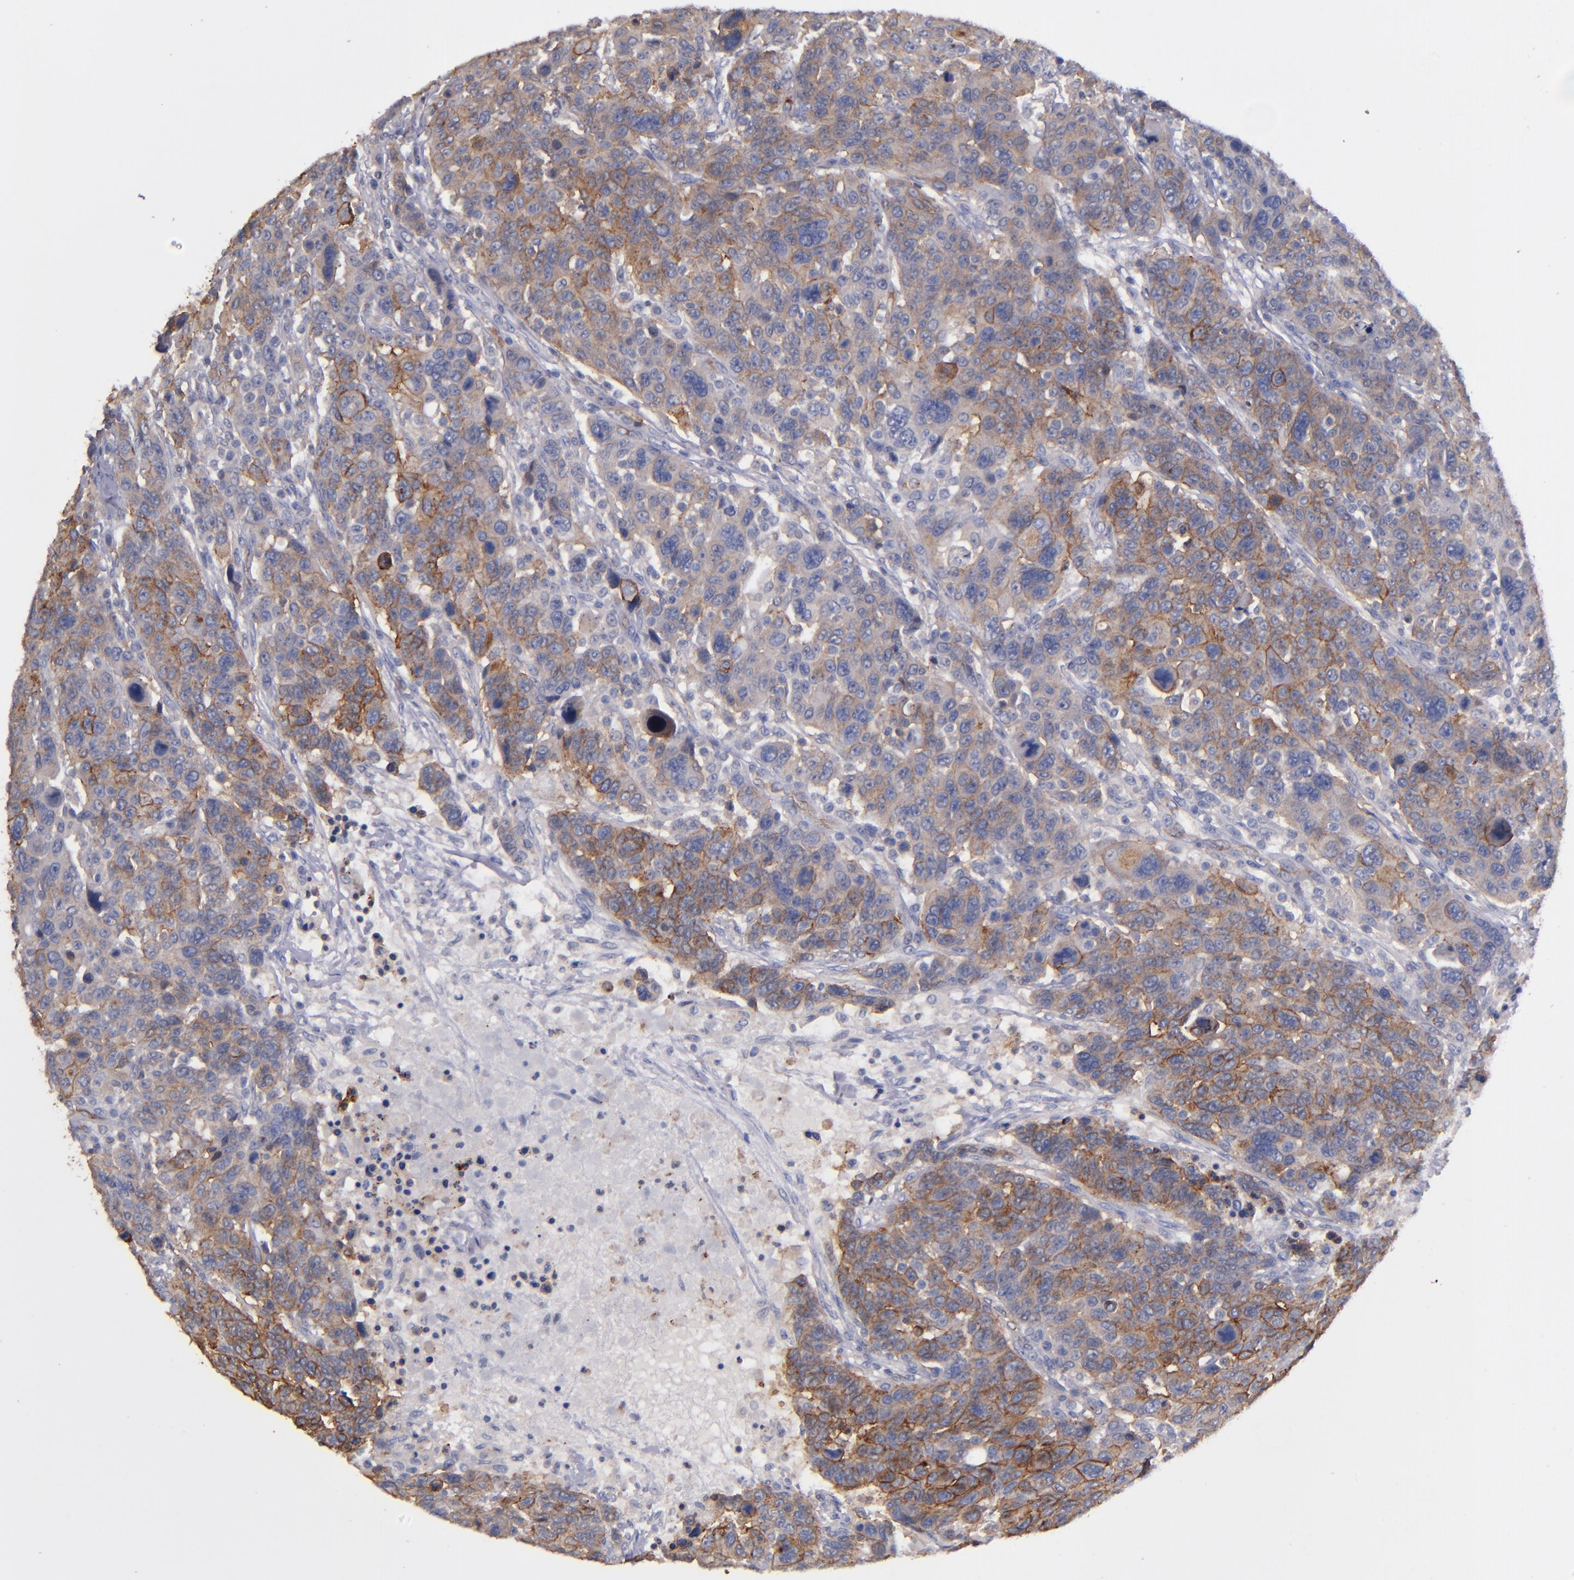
{"staining": {"intensity": "moderate", "quantity": ">75%", "location": "cytoplasmic/membranous"}, "tissue": "breast cancer", "cell_type": "Tumor cells", "image_type": "cancer", "snomed": [{"axis": "morphology", "description": "Duct carcinoma"}, {"axis": "topography", "description": "Breast"}], "caption": "High-power microscopy captured an IHC photomicrograph of intraductal carcinoma (breast), revealing moderate cytoplasmic/membranous staining in about >75% of tumor cells.", "gene": "CLDN5", "patient": {"sex": "female", "age": 37}}